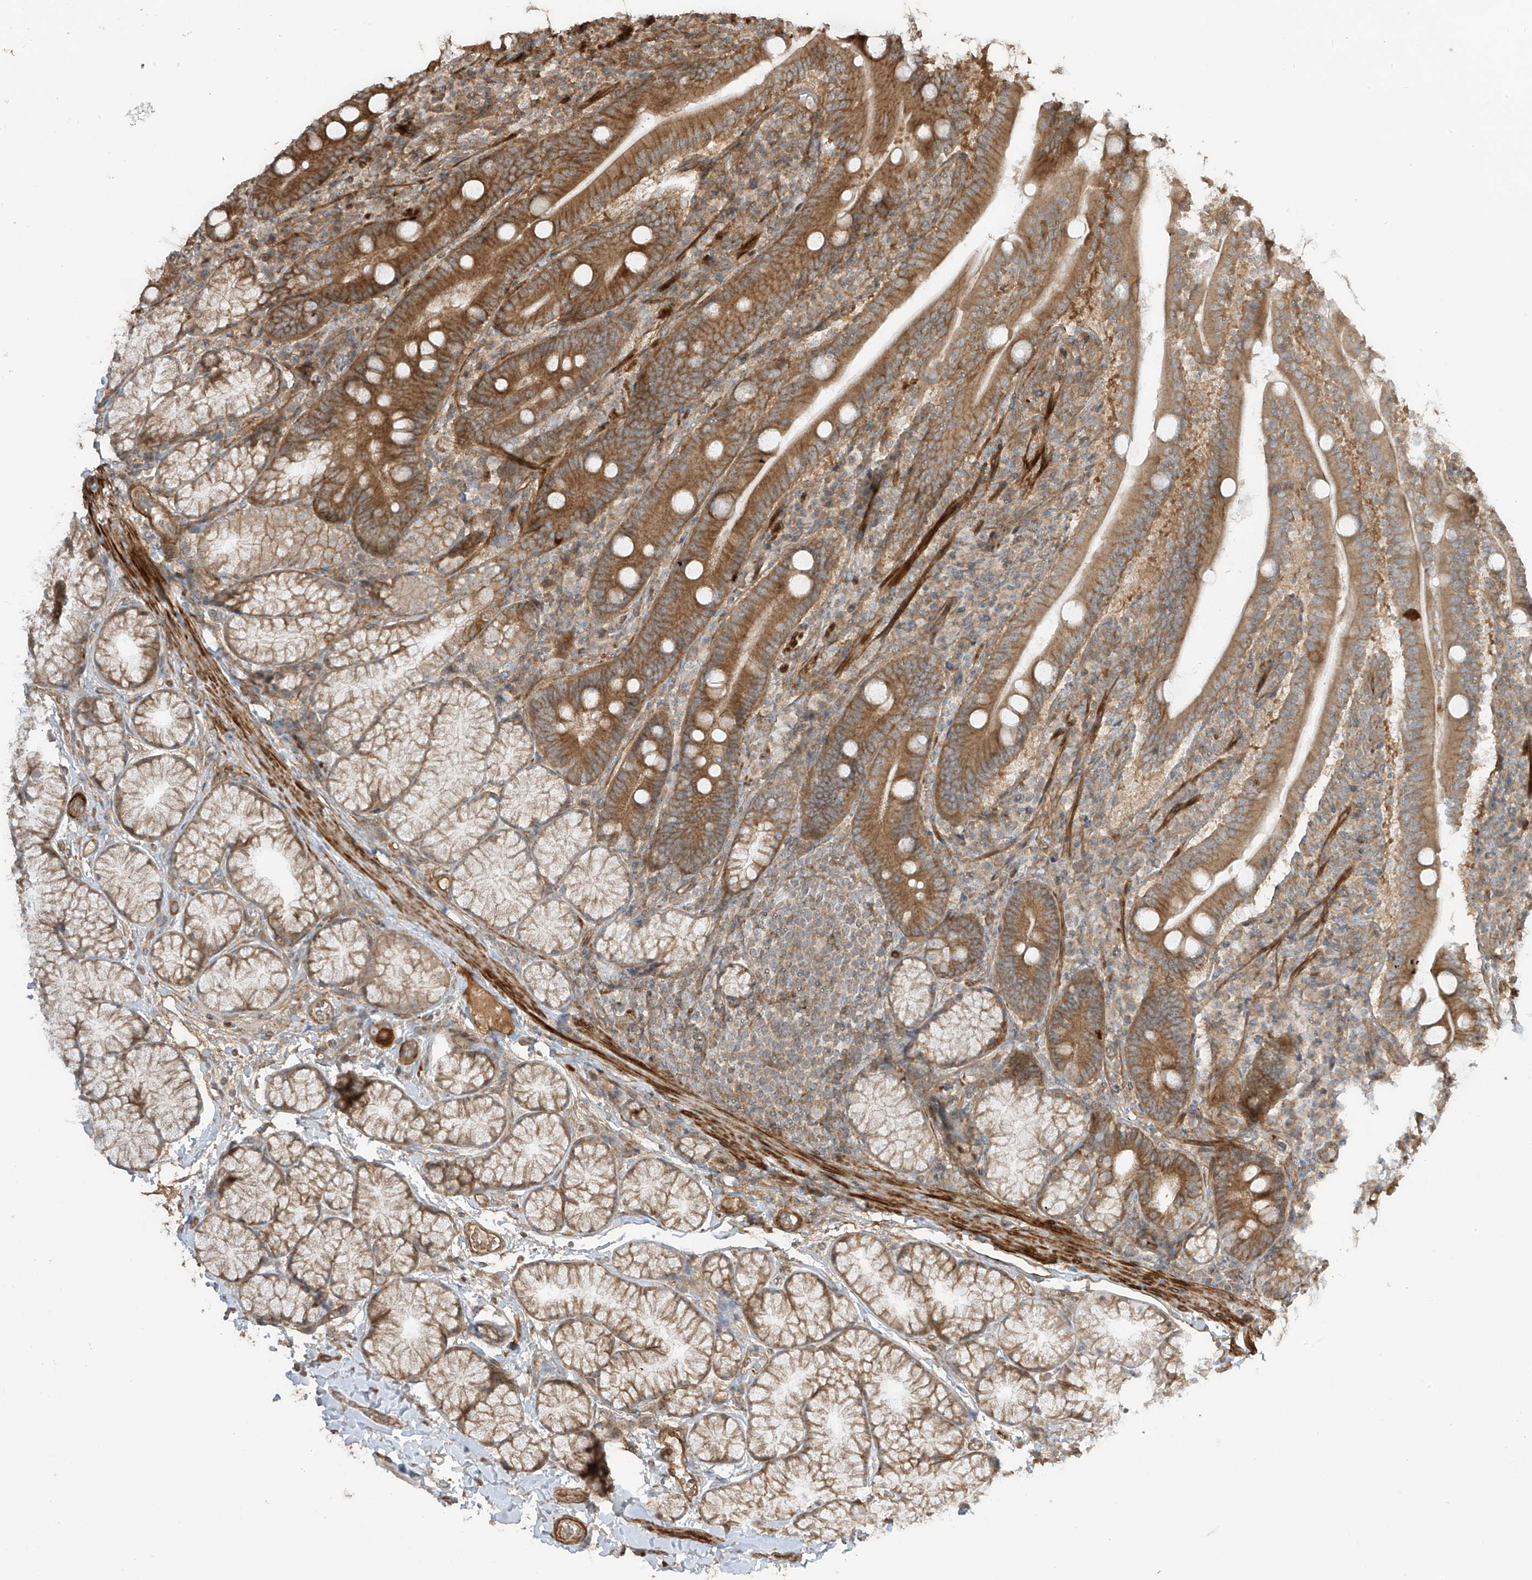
{"staining": {"intensity": "moderate", "quantity": ">75%", "location": "cytoplasmic/membranous"}, "tissue": "duodenum", "cell_type": "Glandular cells", "image_type": "normal", "snomed": [{"axis": "morphology", "description": "Normal tissue, NOS"}, {"axis": "topography", "description": "Duodenum"}], "caption": "Moderate cytoplasmic/membranous protein expression is identified in approximately >75% of glandular cells in duodenum.", "gene": "ENTR1", "patient": {"sex": "male", "age": 35}}